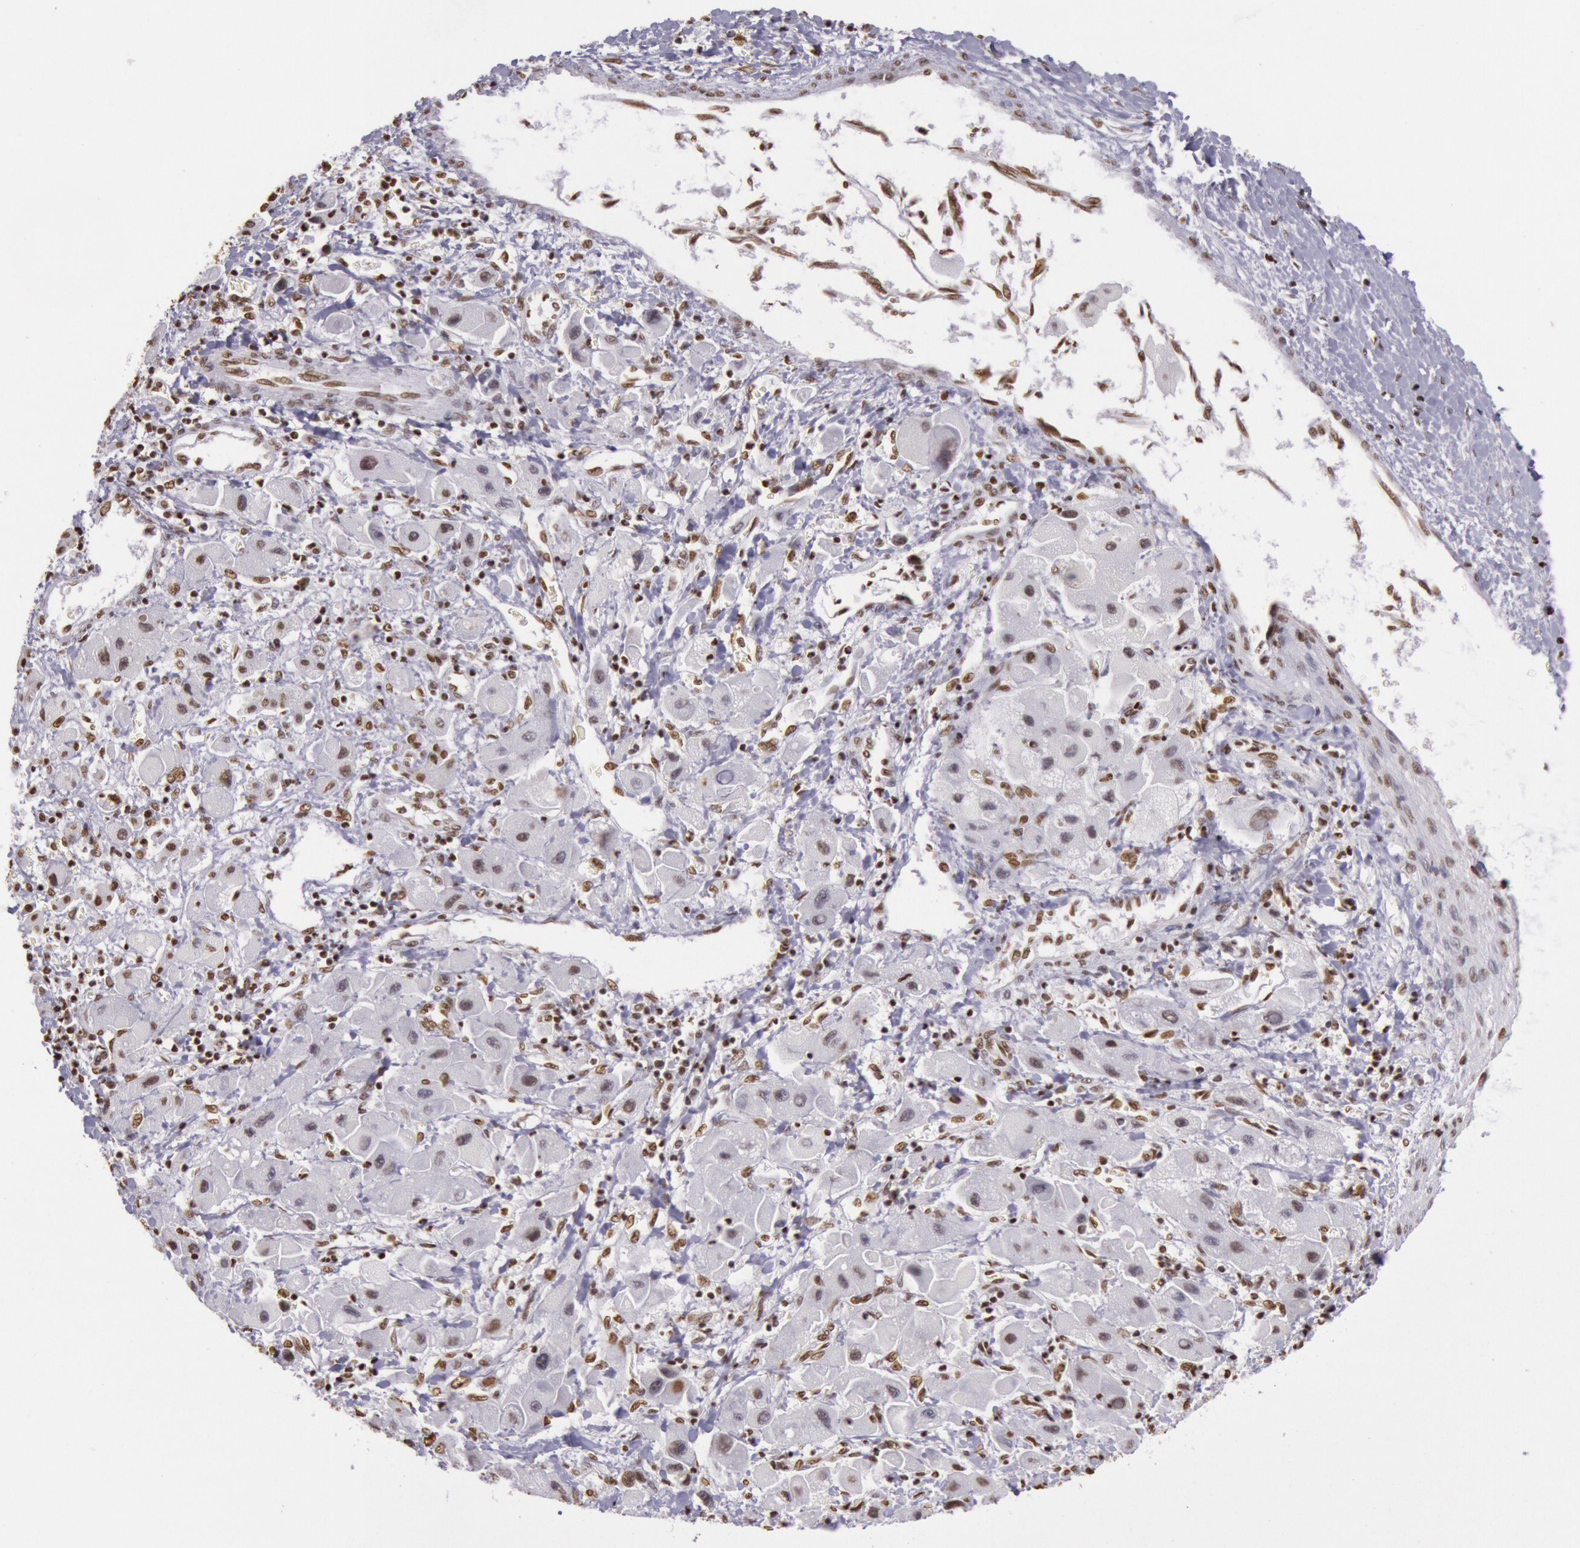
{"staining": {"intensity": "weak", "quantity": "25%-75%", "location": "nuclear"}, "tissue": "liver cancer", "cell_type": "Tumor cells", "image_type": "cancer", "snomed": [{"axis": "morphology", "description": "Carcinoma, Hepatocellular, NOS"}, {"axis": "topography", "description": "Liver"}], "caption": "An image showing weak nuclear staining in about 25%-75% of tumor cells in hepatocellular carcinoma (liver), as visualized by brown immunohistochemical staining.", "gene": "HNRNPH2", "patient": {"sex": "male", "age": 24}}